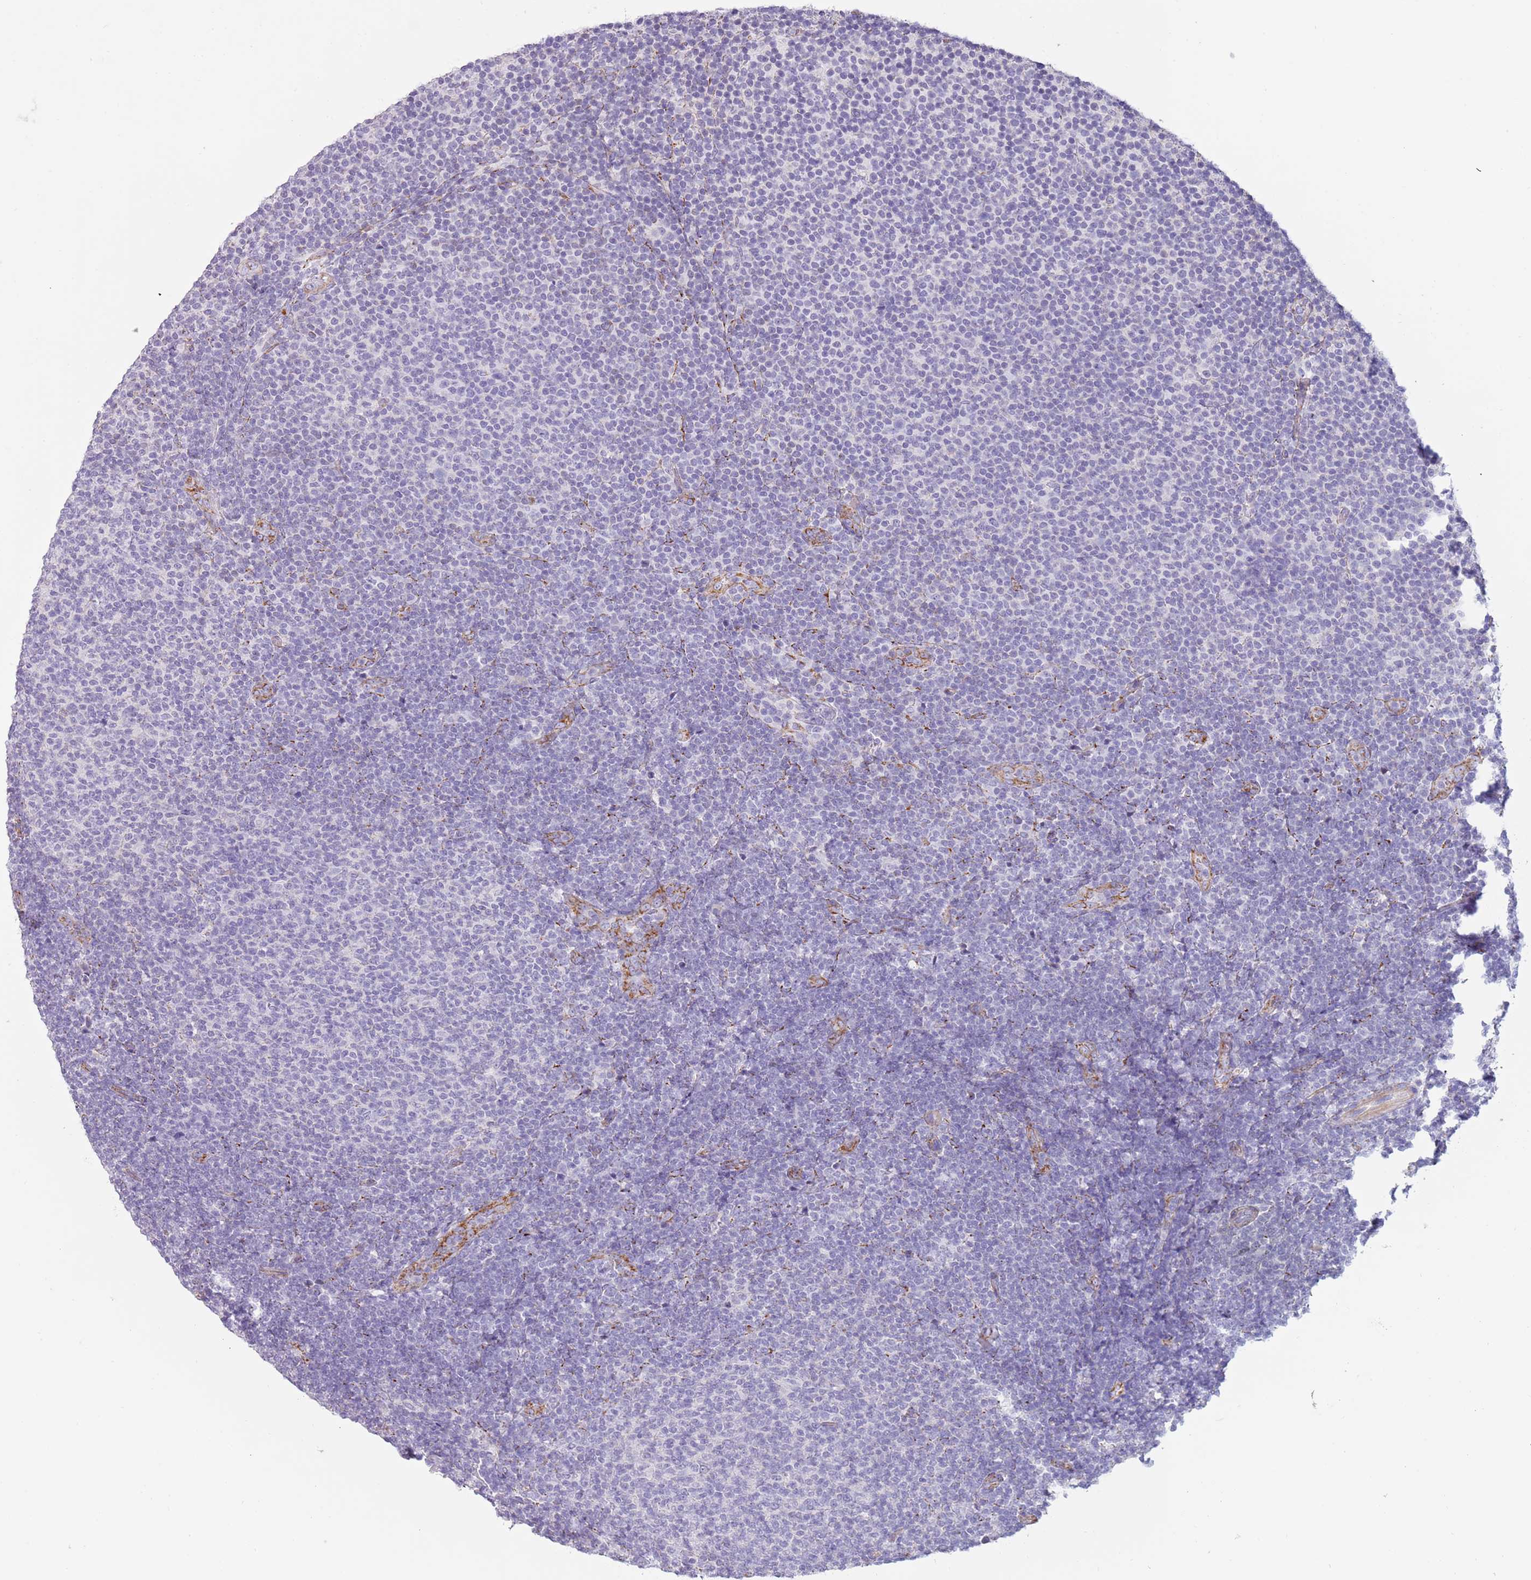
{"staining": {"intensity": "negative", "quantity": "none", "location": "none"}, "tissue": "lymphoma", "cell_type": "Tumor cells", "image_type": "cancer", "snomed": [{"axis": "morphology", "description": "Malignant lymphoma, non-Hodgkin's type, Low grade"}, {"axis": "topography", "description": "Lymph node"}], "caption": "Immunohistochemistry (IHC) photomicrograph of human lymphoma stained for a protein (brown), which displays no expression in tumor cells.", "gene": "RNF222", "patient": {"sex": "male", "age": 66}}